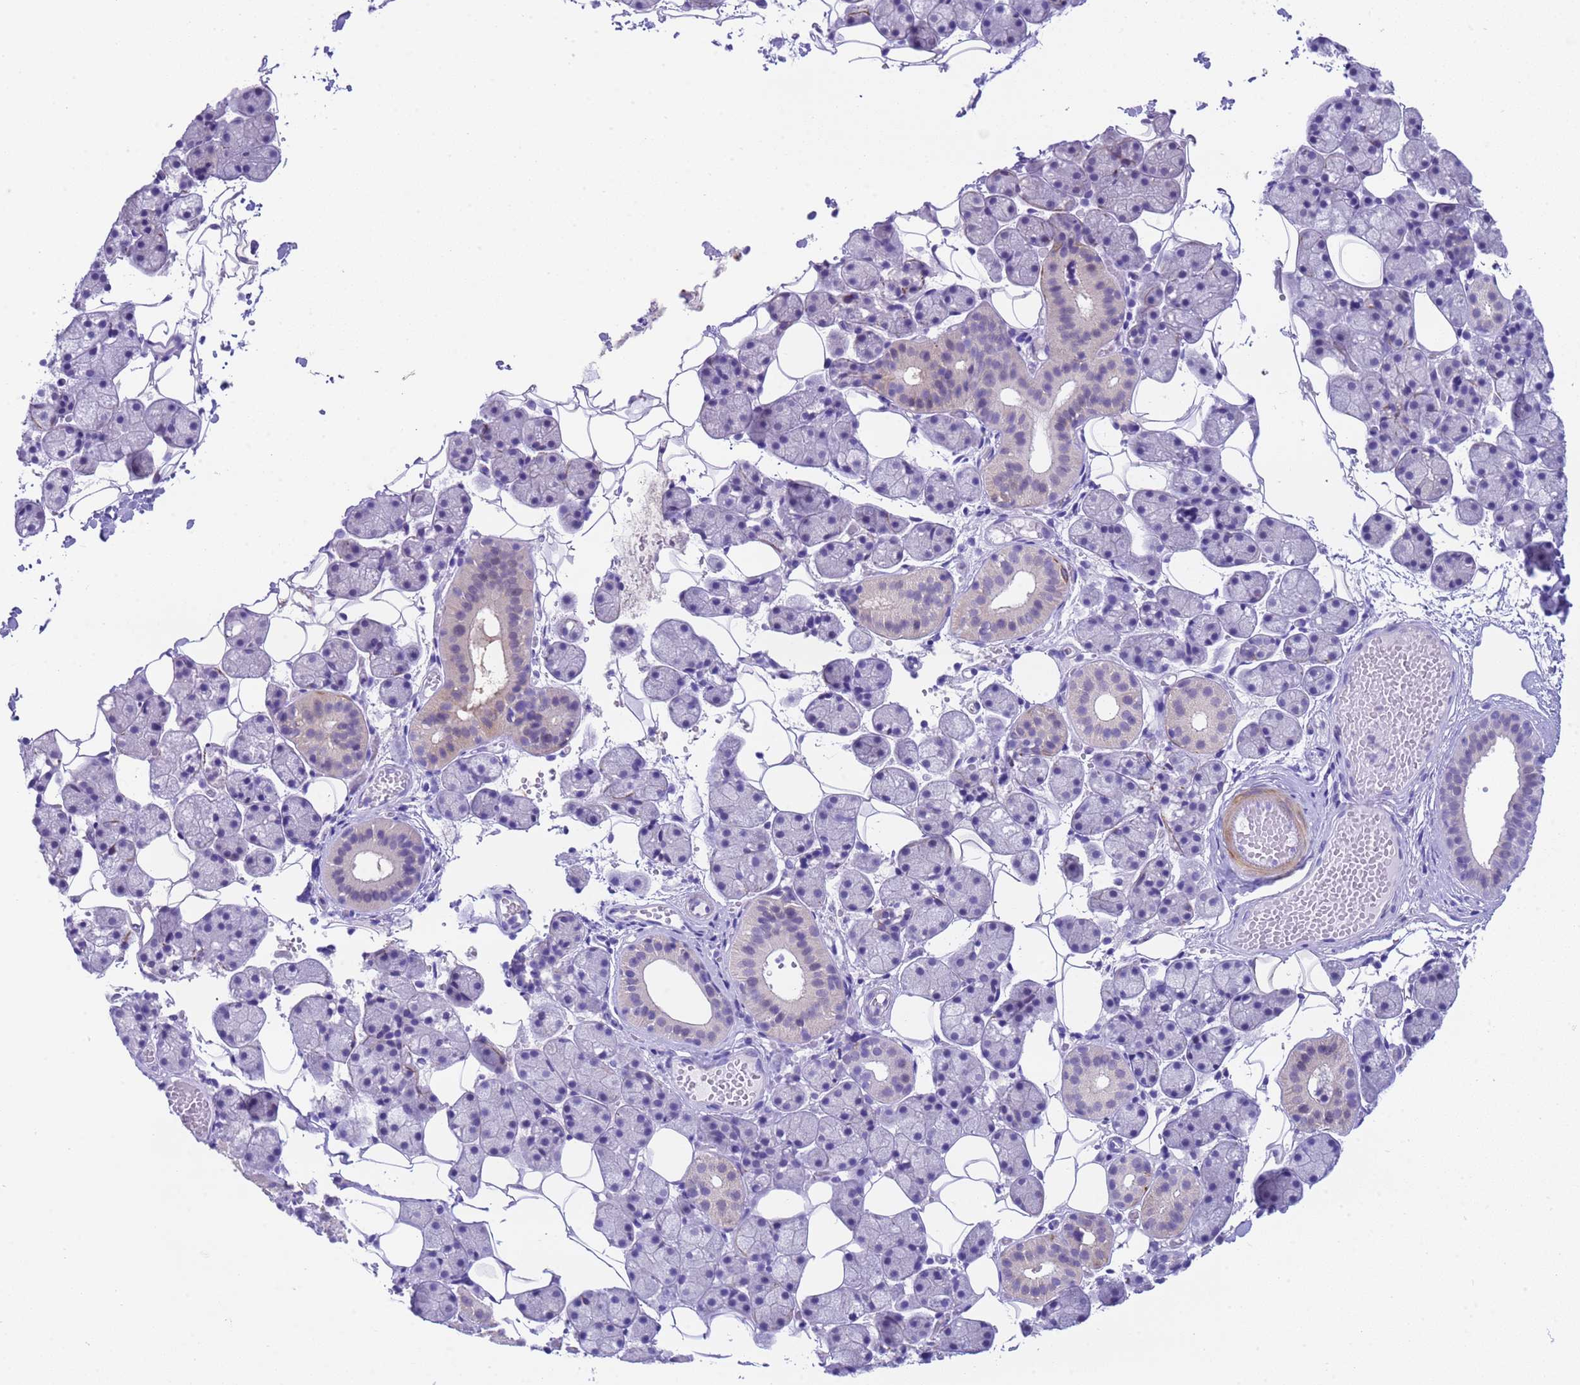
{"staining": {"intensity": "negative", "quantity": "none", "location": "none"}, "tissue": "salivary gland", "cell_type": "Glandular cells", "image_type": "normal", "snomed": [{"axis": "morphology", "description": "Normal tissue, NOS"}, {"axis": "topography", "description": "Salivary gland"}], "caption": "Glandular cells show no significant staining in unremarkable salivary gland. Brightfield microscopy of IHC stained with DAB (3,3'-diaminobenzidine) (brown) and hematoxylin (blue), captured at high magnification.", "gene": "USP38", "patient": {"sex": "female", "age": 33}}